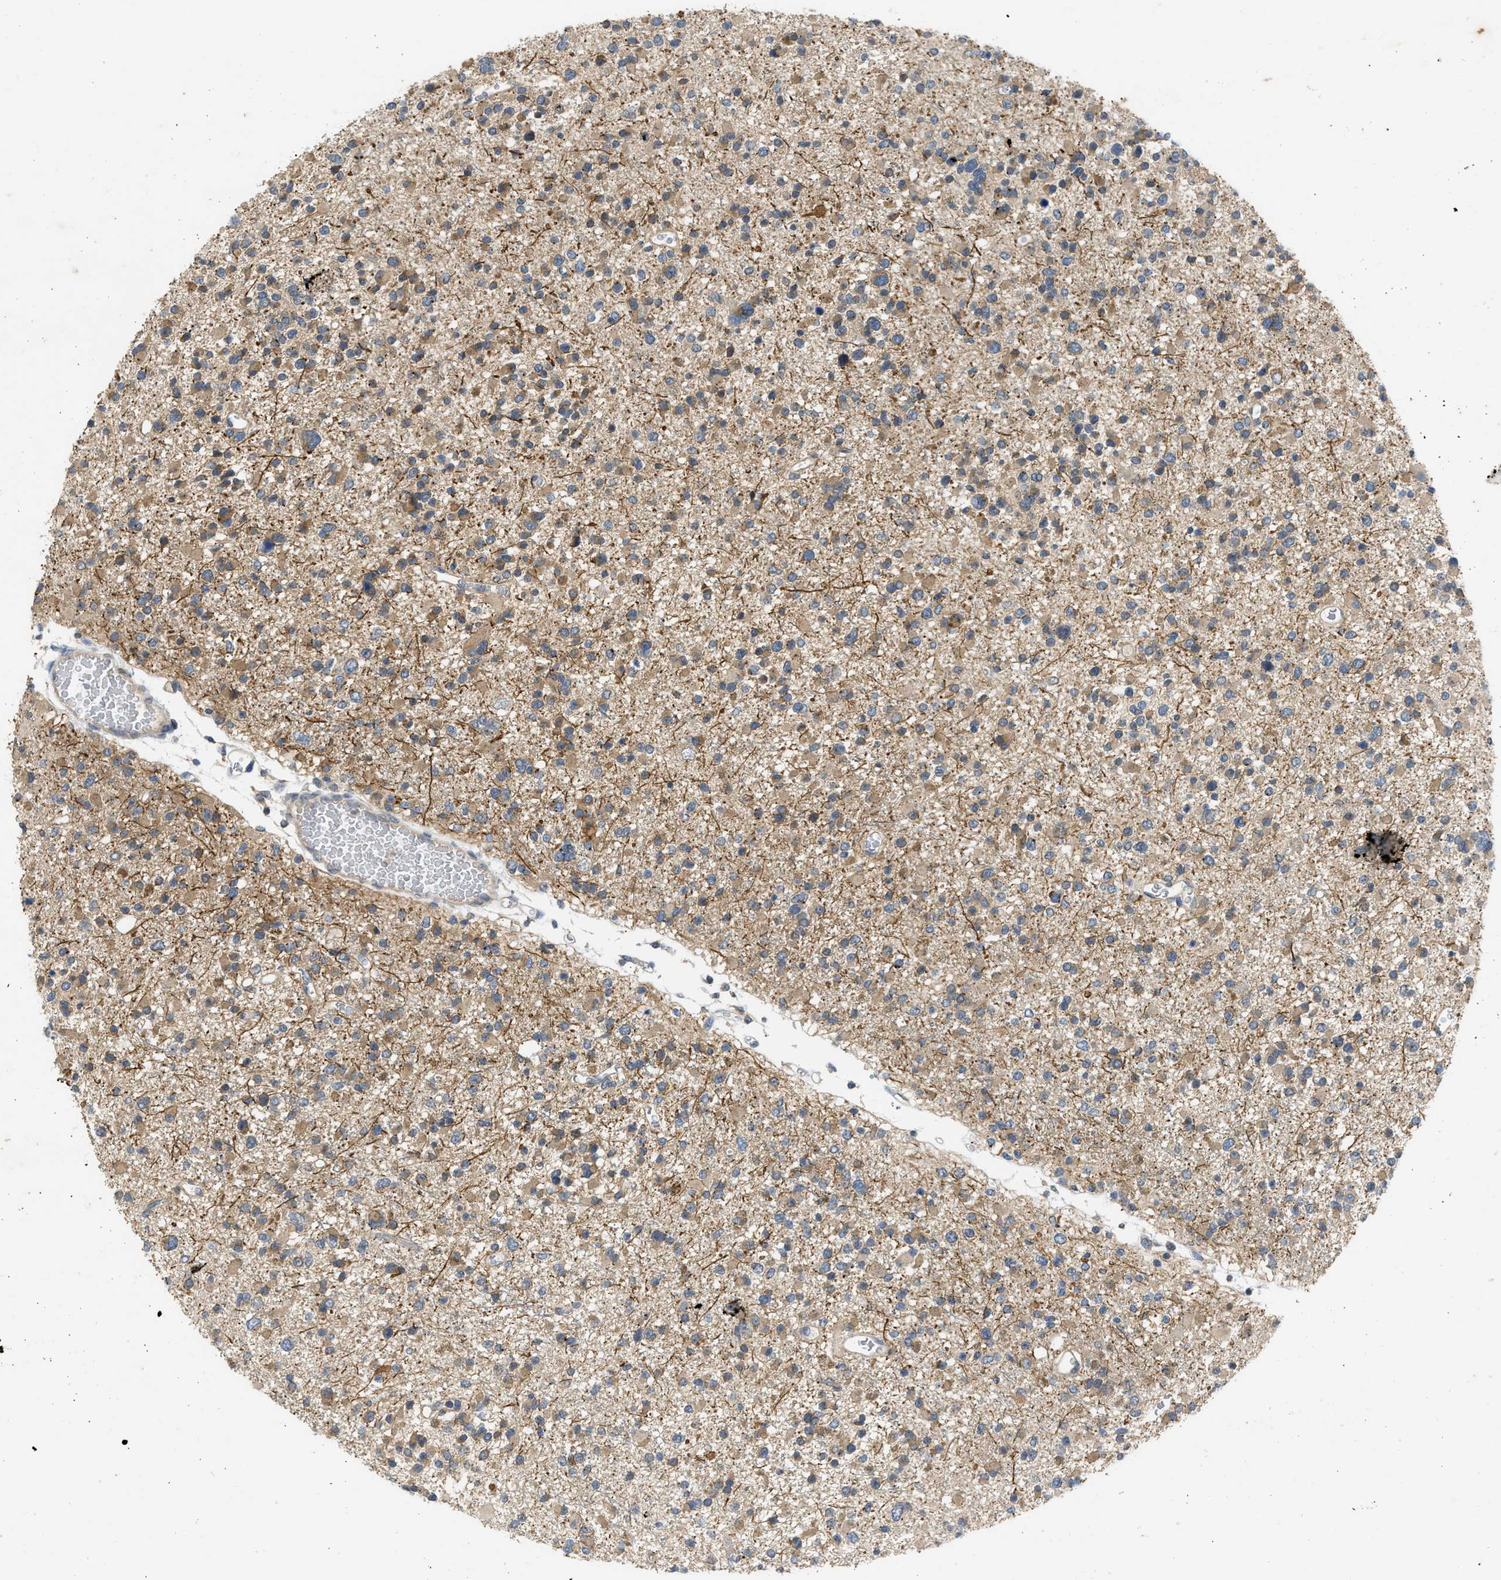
{"staining": {"intensity": "moderate", "quantity": ">75%", "location": "cytoplasmic/membranous"}, "tissue": "glioma", "cell_type": "Tumor cells", "image_type": "cancer", "snomed": [{"axis": "morphology", "description": "Glioma, malignant, Low grade"}, {"axis": "topography", "description": "Brain"}], "caption": "Glioma stained with DAB IHC shows medium levels of moderate cytoplasmic/membranous staining in approximately >75% of tumor cells. (DAB IHC with brightfield microscopy, high magnification).", "gene": "CYP1A1", "patient": {"sex": "female", "age": 22}}